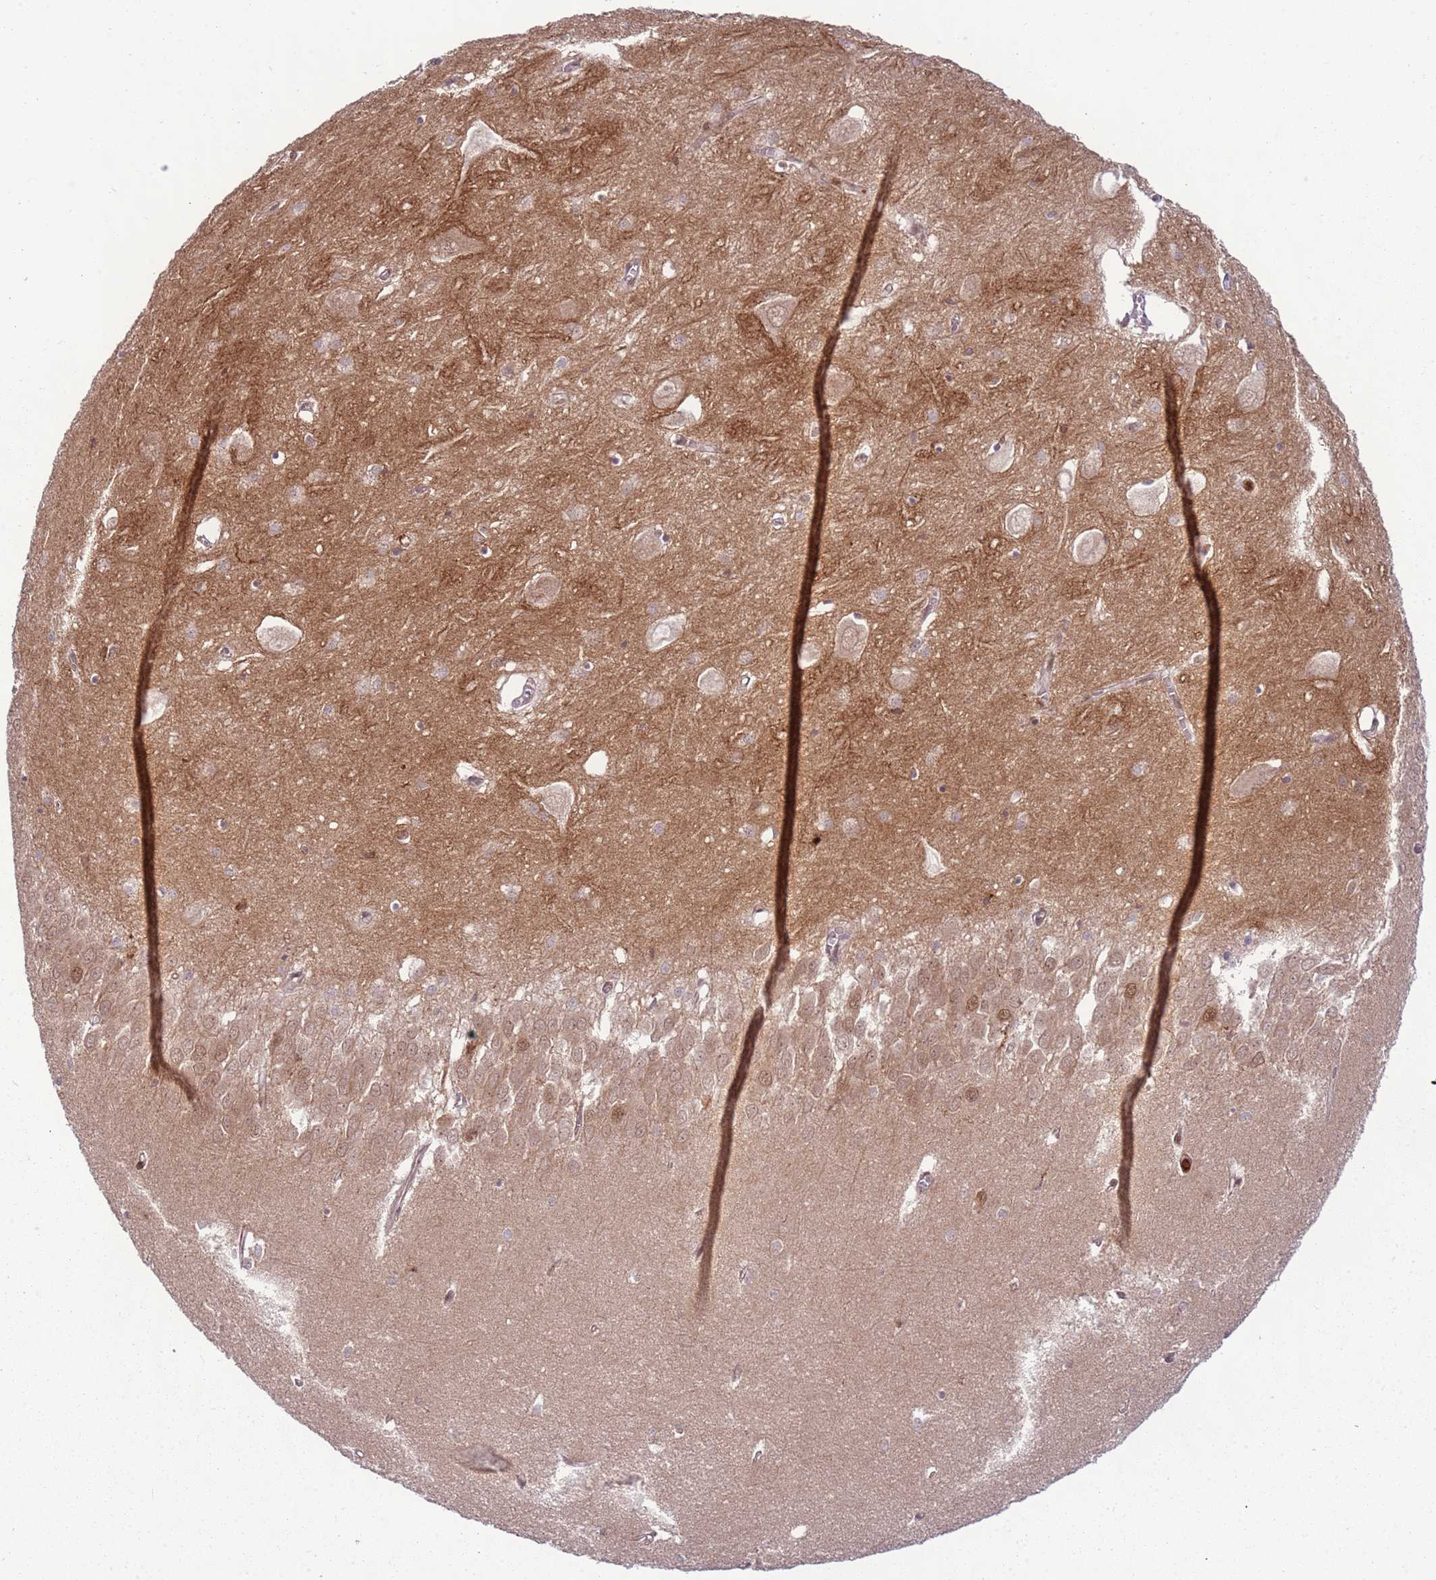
{"staining": {"intensity": "moderate", "quantity": "<25%", "location": "cytoplasmic/membranous,nuclear"}, "tissue": "hippocampus", "cell_type": "Glial cells", "image_type": "normal", "snomed": [{"axis": "morphology", "description": "Normal tissue, NOS"}, {"axis": "topography", "description": "Hippocampus"}], "caption": "IHC of benign human hippocampus exhibits low levels of moderate cytoplasmic/membranous,nuclear staining in approximately <25% of glial cells.", "gene": "CEP170", "patient": {"sex": "female", "age": 64}}